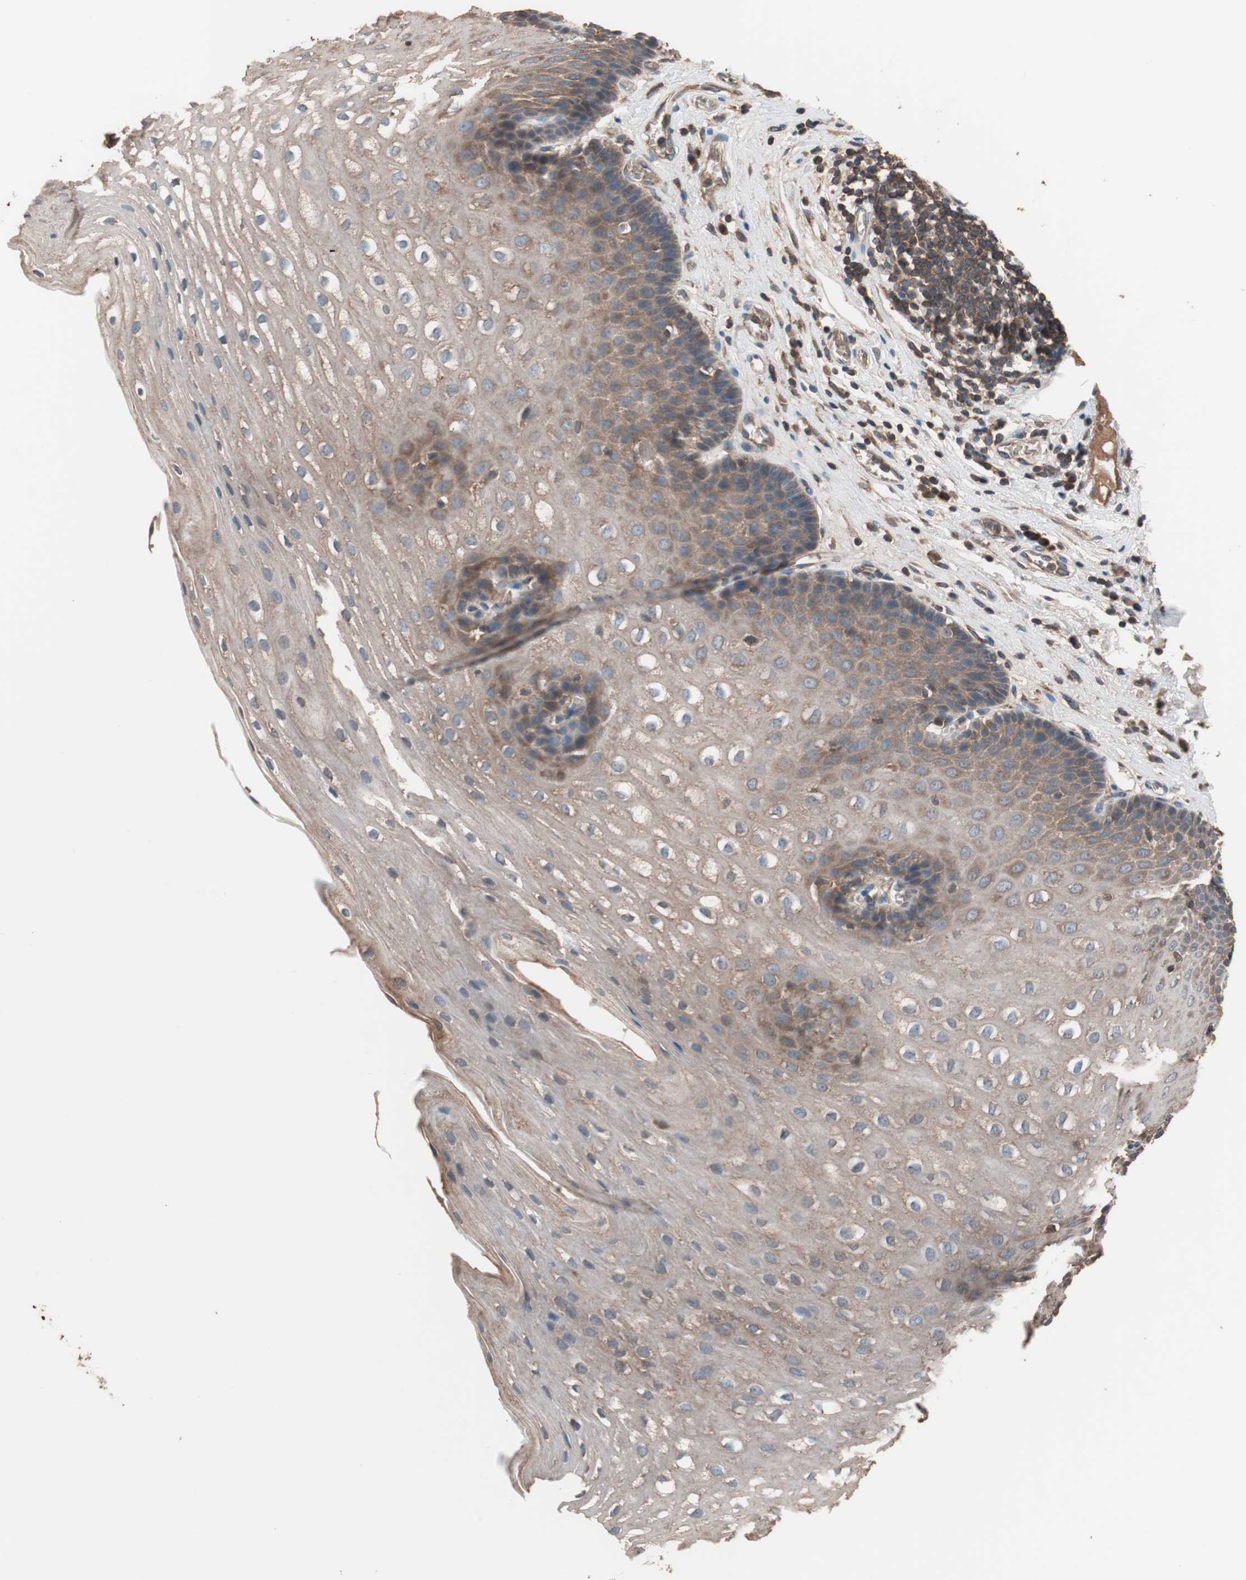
{"staining": {"intensity": "moderate", "quantity": ">75%", "location": "cytoplasmic/membranous"}, "tissue": "esophagus", "cell_type": "Squamous epithelial cells", "image_type": "normal", "snomed": [{"axis": "morphology", "description": "Normal tissue, NOS"}, {"axis": "topography", "description": "Esophagus"}], "caption": "IHC of normal esophagus demonstrates medium levels of moderate cytoplasmic/membranous staining in approximately >75% of squamous epithelial cells.", "gene": "GLYCTK", "patient": {"sex": "male", "age": 48}}